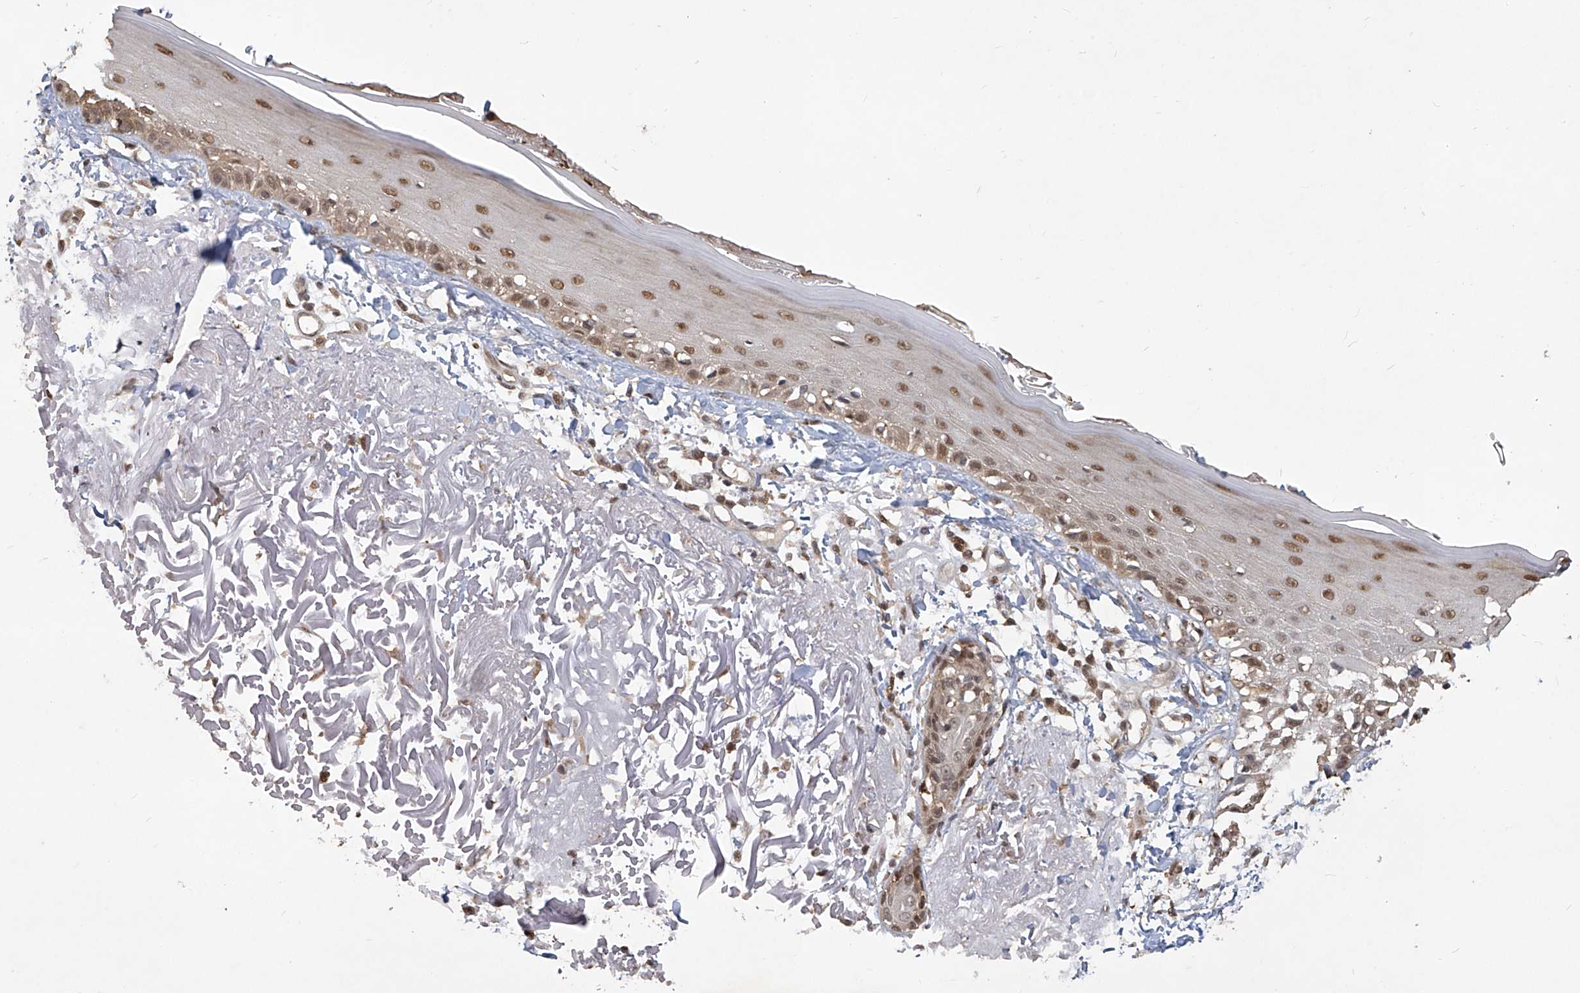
{"staining": {"intensity": "moderate", "quantity": ">75%", "location": "nuclear"}, "tissue": "skin", "cell_type": "Fibroblasts", "image_type": "normal", "snomed": [{"axis": "morphology", "description": "Normal tissue, NOS"}, {"axis": "topography", "description": "Skin"}, {"axis": "topography", "description": "Skeletal muscle"}], "caption": "Immunohistochemical staining of benign human skin shows moderate nuclear protein staining in approximately >75% of fibroblasts.", "gene": "PSMB1", "patient": {"sex": "male", "age": 83}}